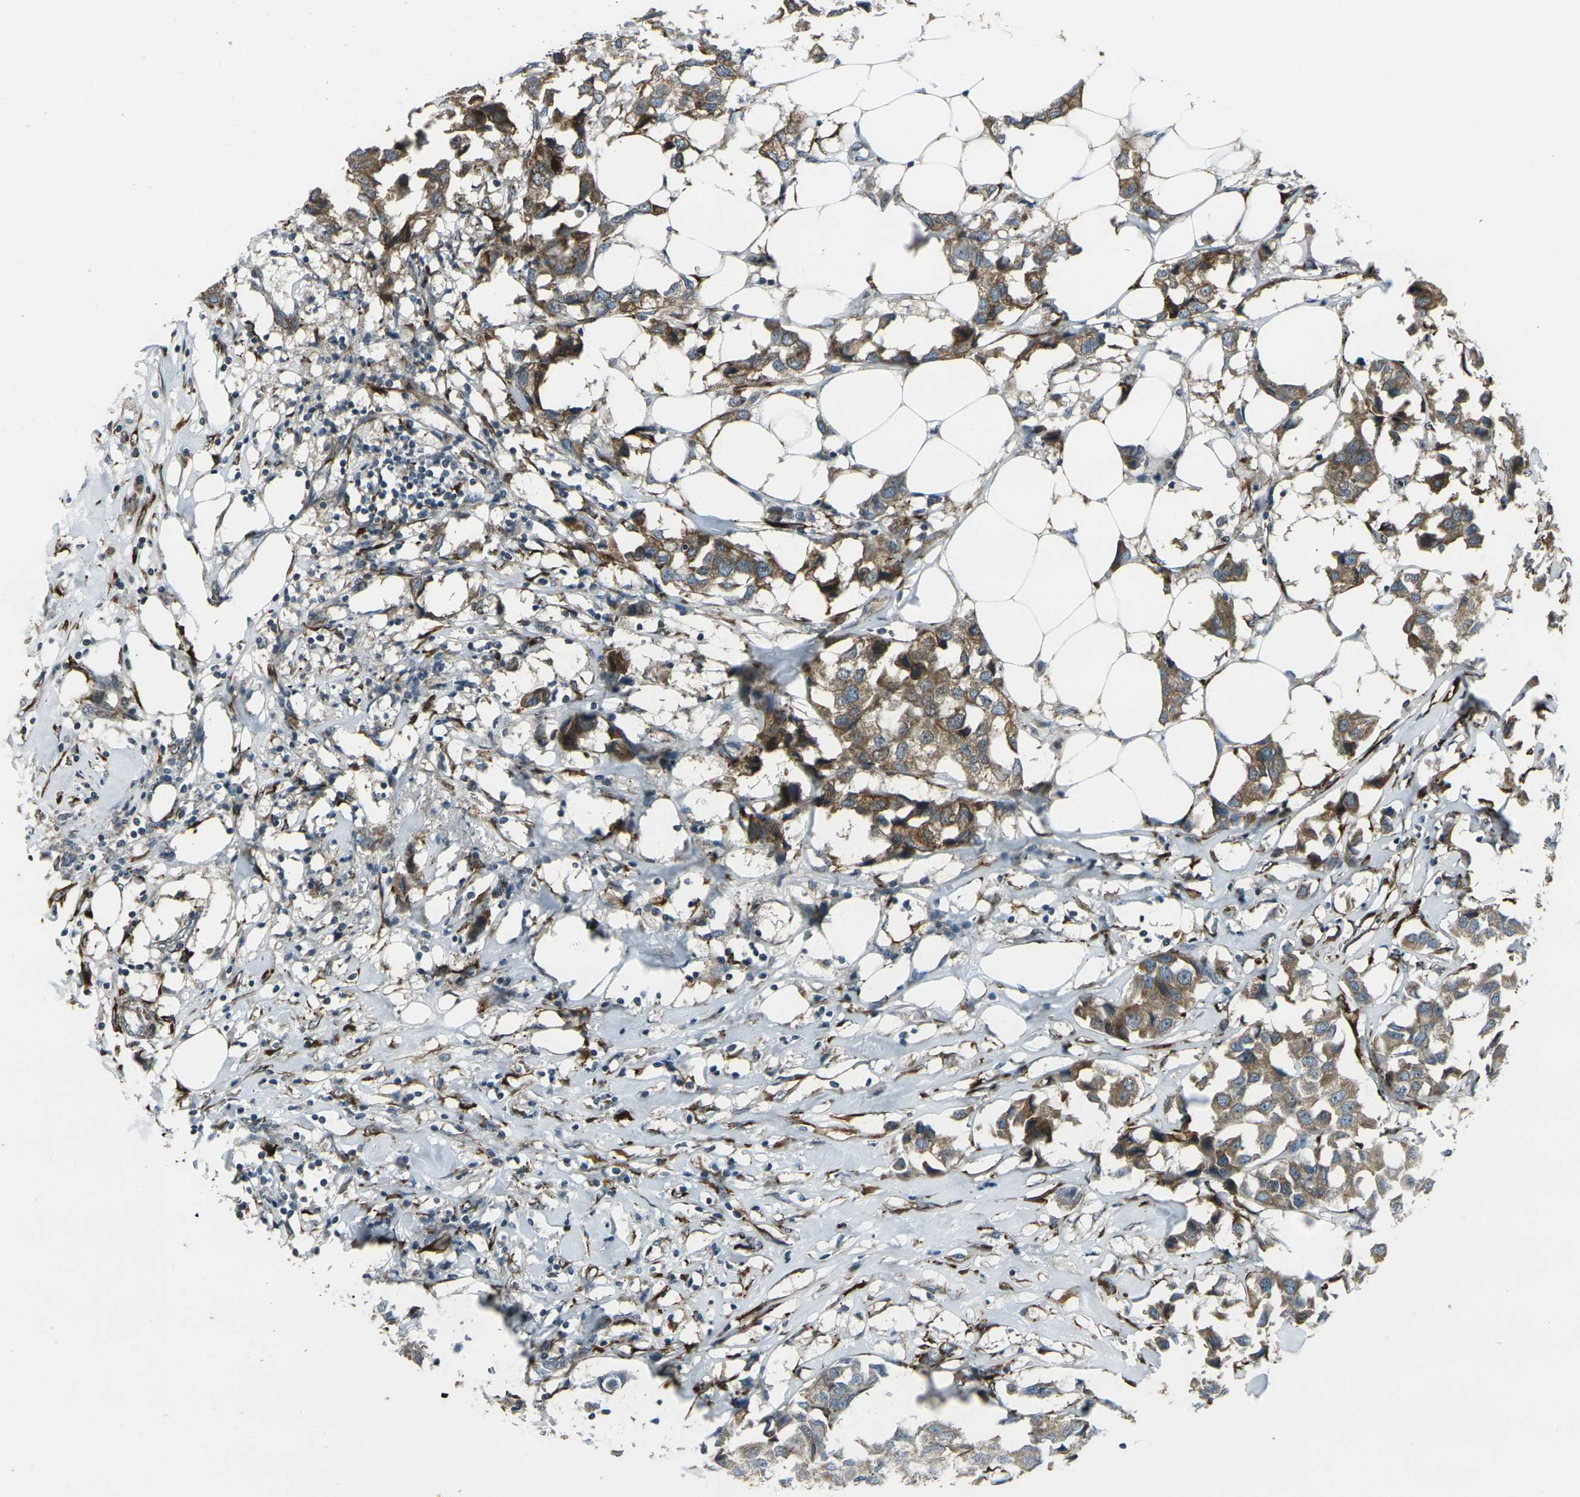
{"staining": {"intensity": "moderate", "quantity": "<25%", "location": "cytoplasmic/membranous"}, "tissue": "breast cancer", "cell_type": "Tumor cells", "image_type": "cancer", "snomed": [{"axis": "morphology", "description": "Duct carcinoma"}, {"axis": "topography", "description": "Breast"}], "caption": "Immunohistochemistry (IHC) of breast cancer reveals low levels of moderate cytoplasmic/membranous expression in approximately <25% of tumor cells.", "gene": "LSMEM1", "patient": {"sex": "female", "age": 80}}